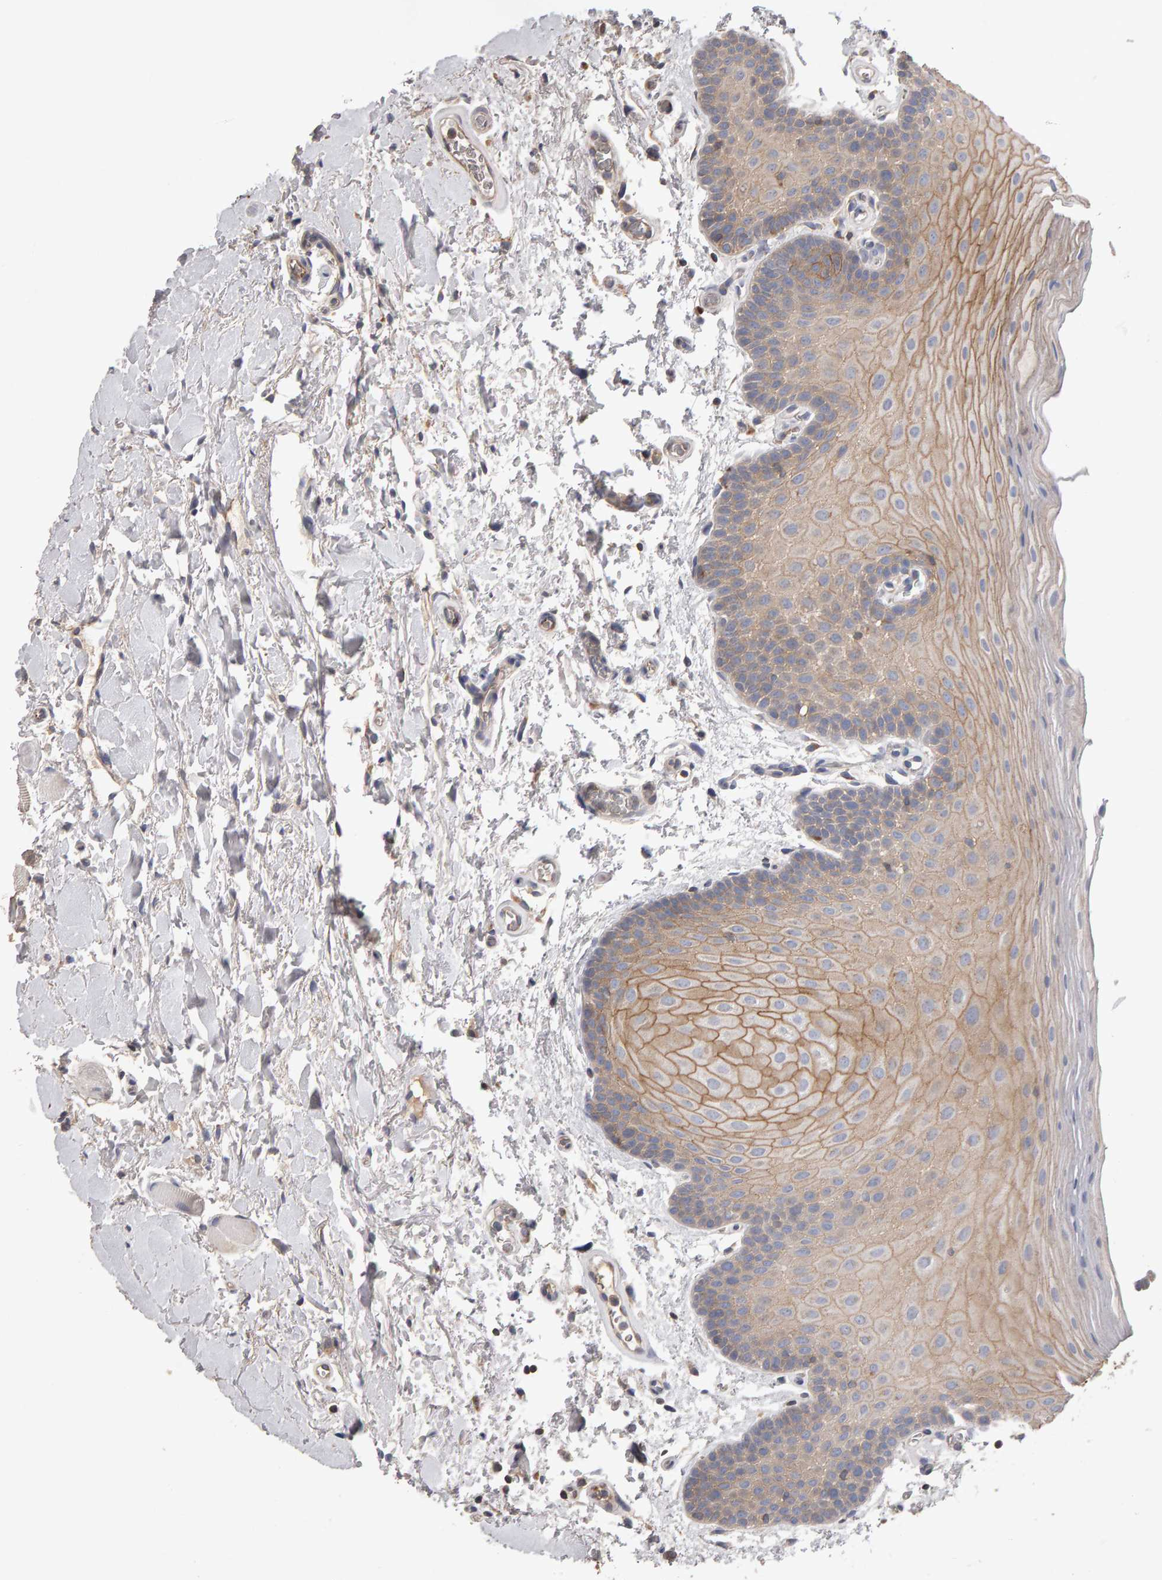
{"staining": {"intensity": "moderate", "quantity": ">75%", "location": "cytoplasmic/membranous"}, "tissue": "oral mucosa", "cell_type": "Squamous epithelial cells", "image_type": "normal", "snomed": [{"axis": "morphology", "description": "Normal tissue, NOS"}, {"axis": "topography", "description": "Oral tissue"}], "caption": "Protein expression analysis of benign oral mucosa reveals moderate cytoplasmic/membranous staining in about >75% of squamous epithelial cells.", "gene": "PGS1", "patient": {"sex": "male", "age": 62}}